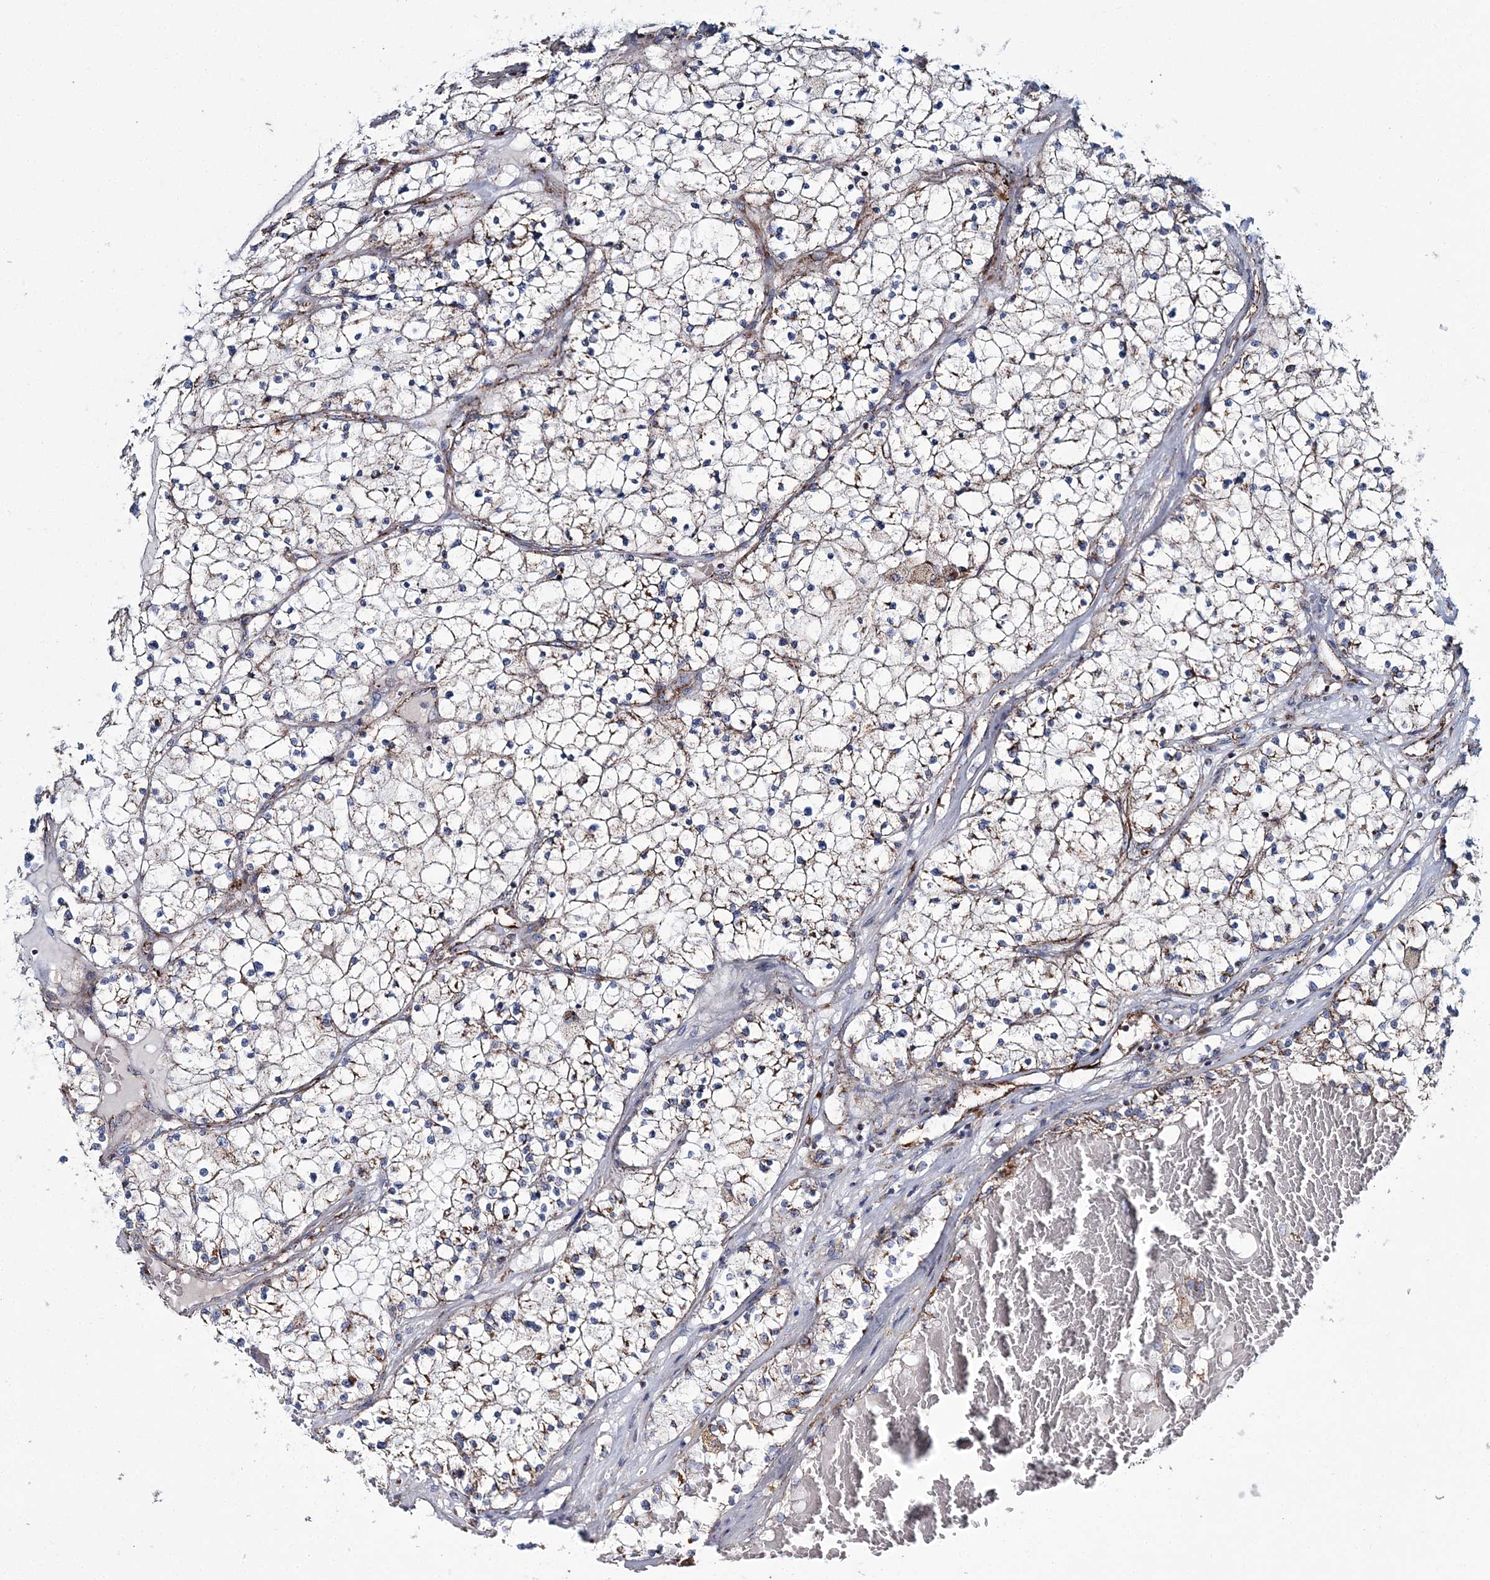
{"staining": {"intensity": "weak", "quantity": "25%-75%", "location": "cytoplasmic/membranous"}, "tissue": "renal cancer", "cell_type": "Tumor cells", "image_type": "cancer", "snomed": [{"axis": "morphology", "description": "Normal tissue, NOS"}, {"axis": "morphology", "description": "Adenocarcinoma, NOS"}, {"axis": "topography", "description": "Kidney"}], "caption": "Tumor cells demonstrate weak cytoplasmic/membranous positivity in approximately 25%-75% of cells in renal cancer.", "gene": "ARHGAP6", "patient": {"sex": "male", "age": 68}}